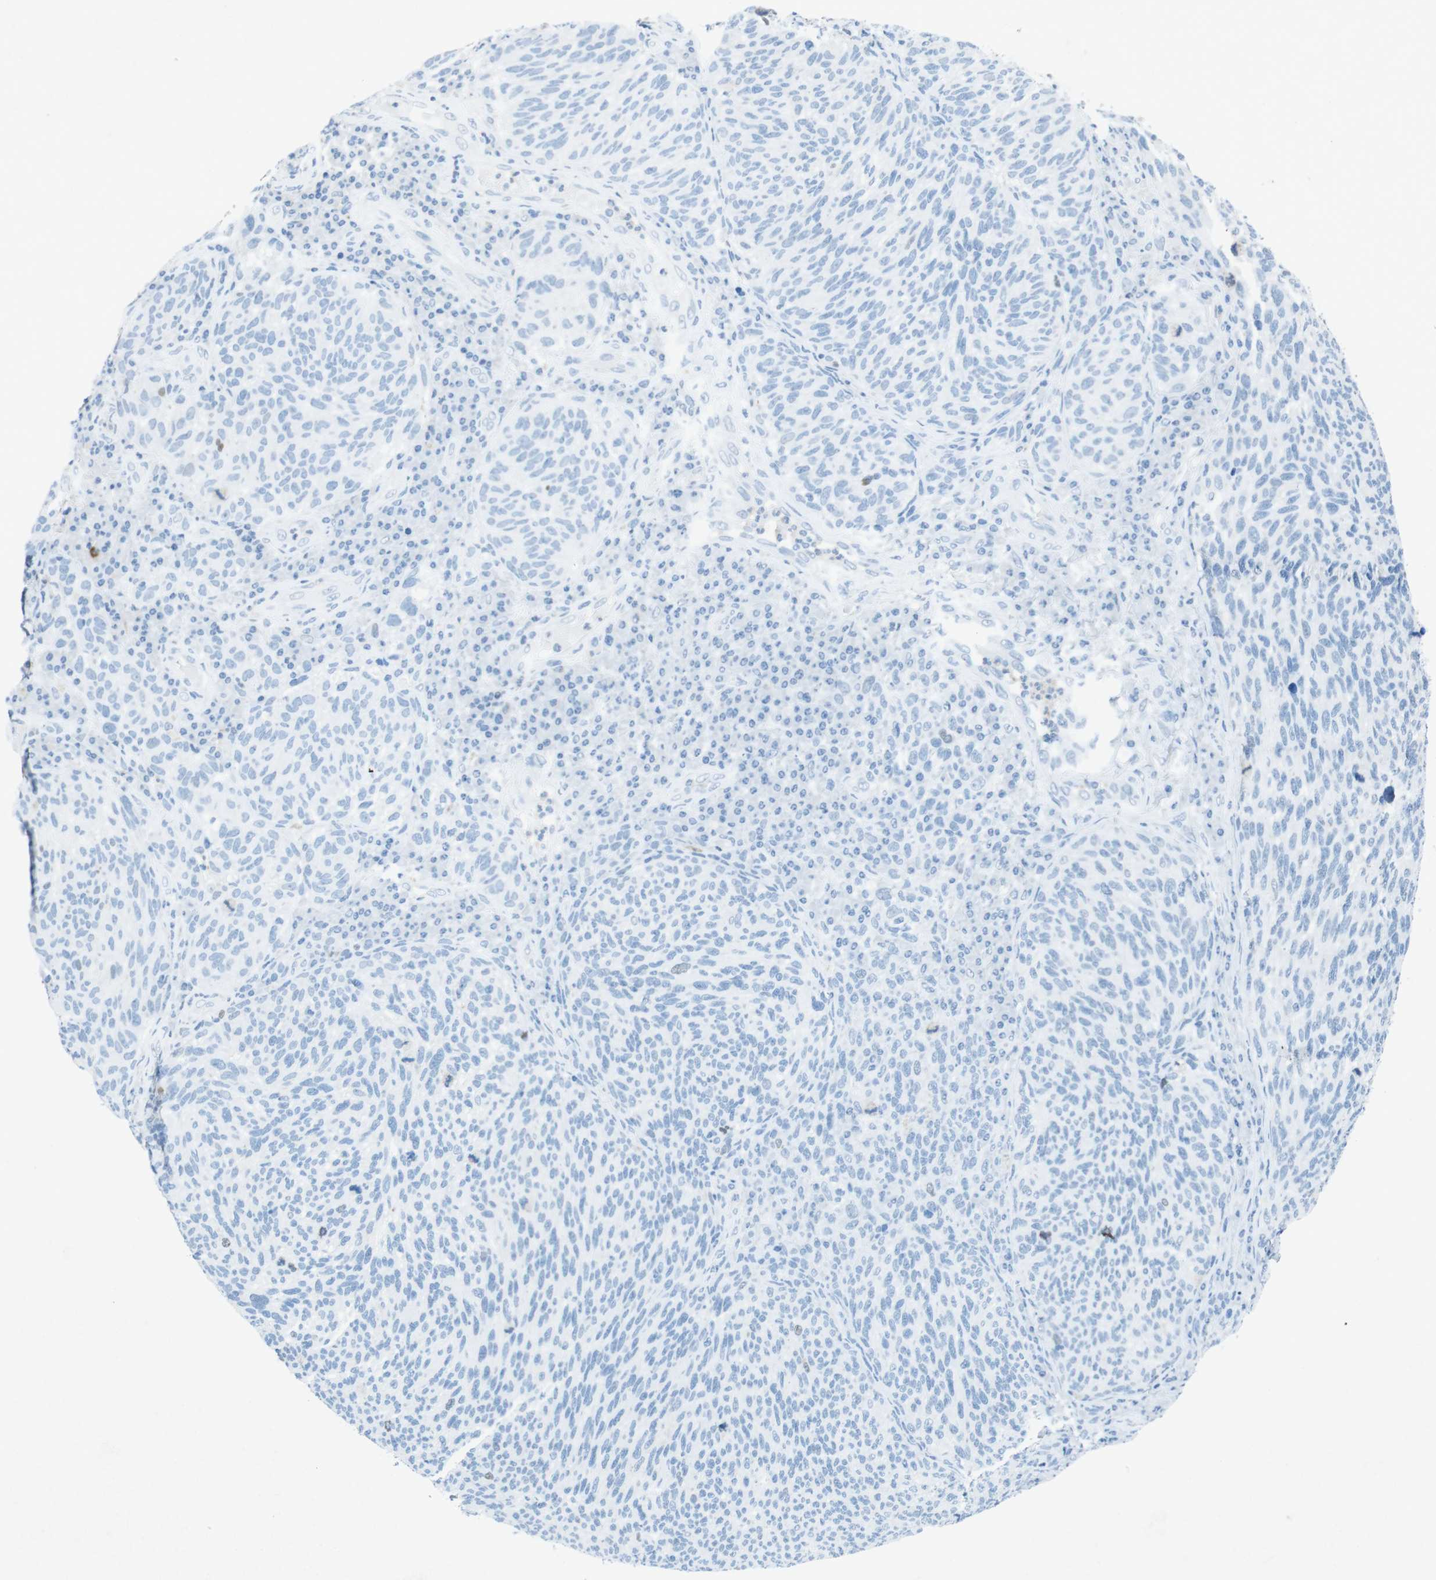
{"staining": {"intensity": "negative", "quantity": "none", "location": "none"}, "tissue": "melanoma", "cell_type": "Tumor cells", "image_type": "cancer", "snomed": [{"axis": "morphology", "description": "Malignant melanoma, NOS"}, {"axis": "topography", "description": "Skin"}], "caption": "Histopathology image shows no significant protein positivity in tumor cells of malignant melanoma.", "gene": "CTAG1B", "patient": {"sex": "female", "age": 73}}